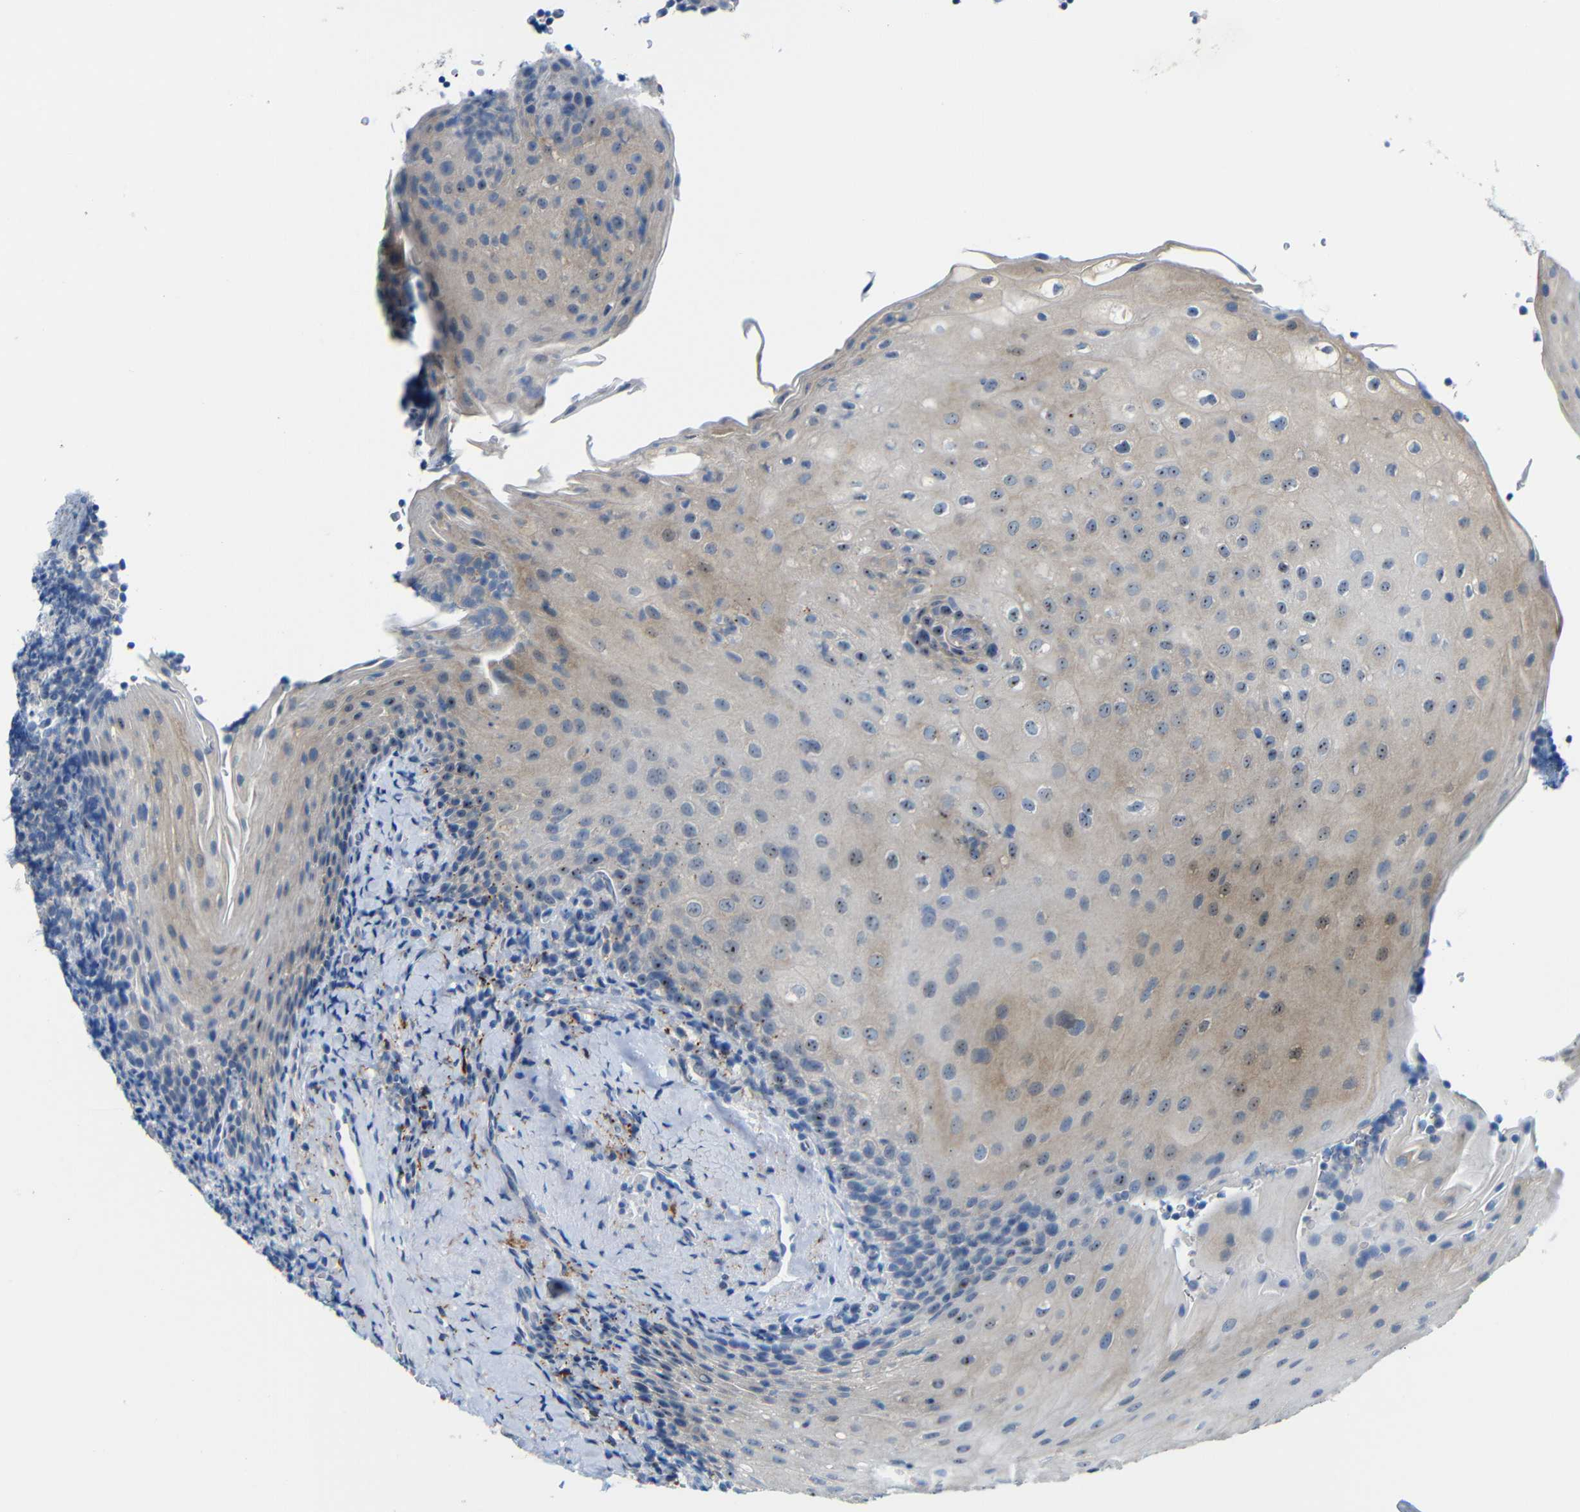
{"staining": {"intensity": "moderate", "quantity": "<25%", "location": "nuclear"}, "tissue": "tonsil", "cell_type": "Germinal center cells", "image_type": "normal", "snomed": [{"axis": "morphology", "description": "Normal tissue, NOS"}, {"axis": "topography", "description": "Tonsil"}], "caption": "Protein expression analysis of unremarkable tonsil shows moderate nuclear staining in approximately <25% of germinal center cells.", "gene": "C1orf210", "patient": {"sex": "male", "age": 37}}